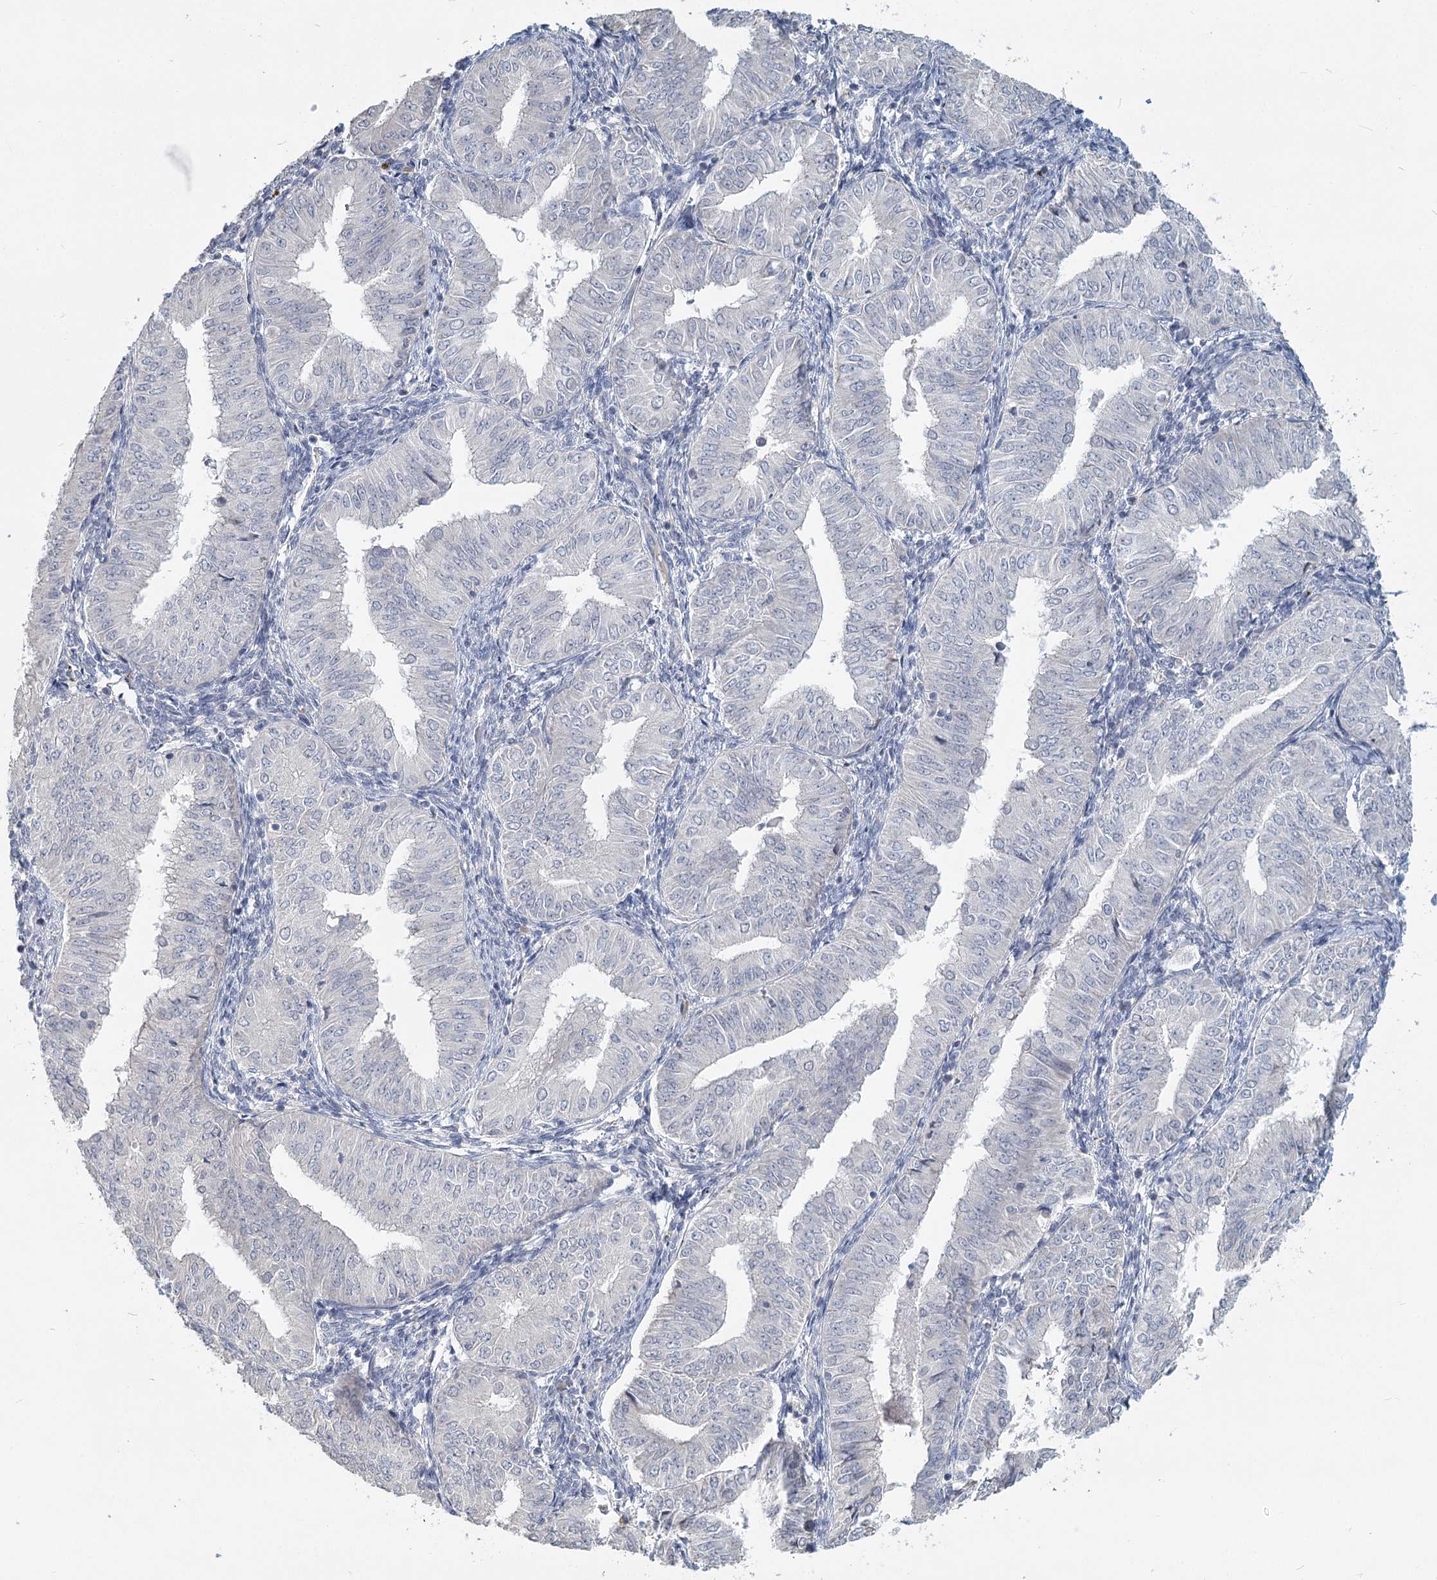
{"staining": {"intensity": "negative", "quantity": "none", "location": "none"}, "tissue": "endometrial cancer", "cell_type": "Tumor cells", "image_type": "cancer", "snomed": [{"axis": "morphology", "description": "Normal tissue, NOS"}, {"axis": "morphology", "description": "Adenocarcinoma, NOS"}, {"axis": "topography", "description": "Endometrium"}], "caption": "Photomicrograph shows no protein staining in tumor cells of endometrial adenocarcinoma tissue.", "gene": "SLC9A3", "patient": {"sex": "female", "age": 53}}